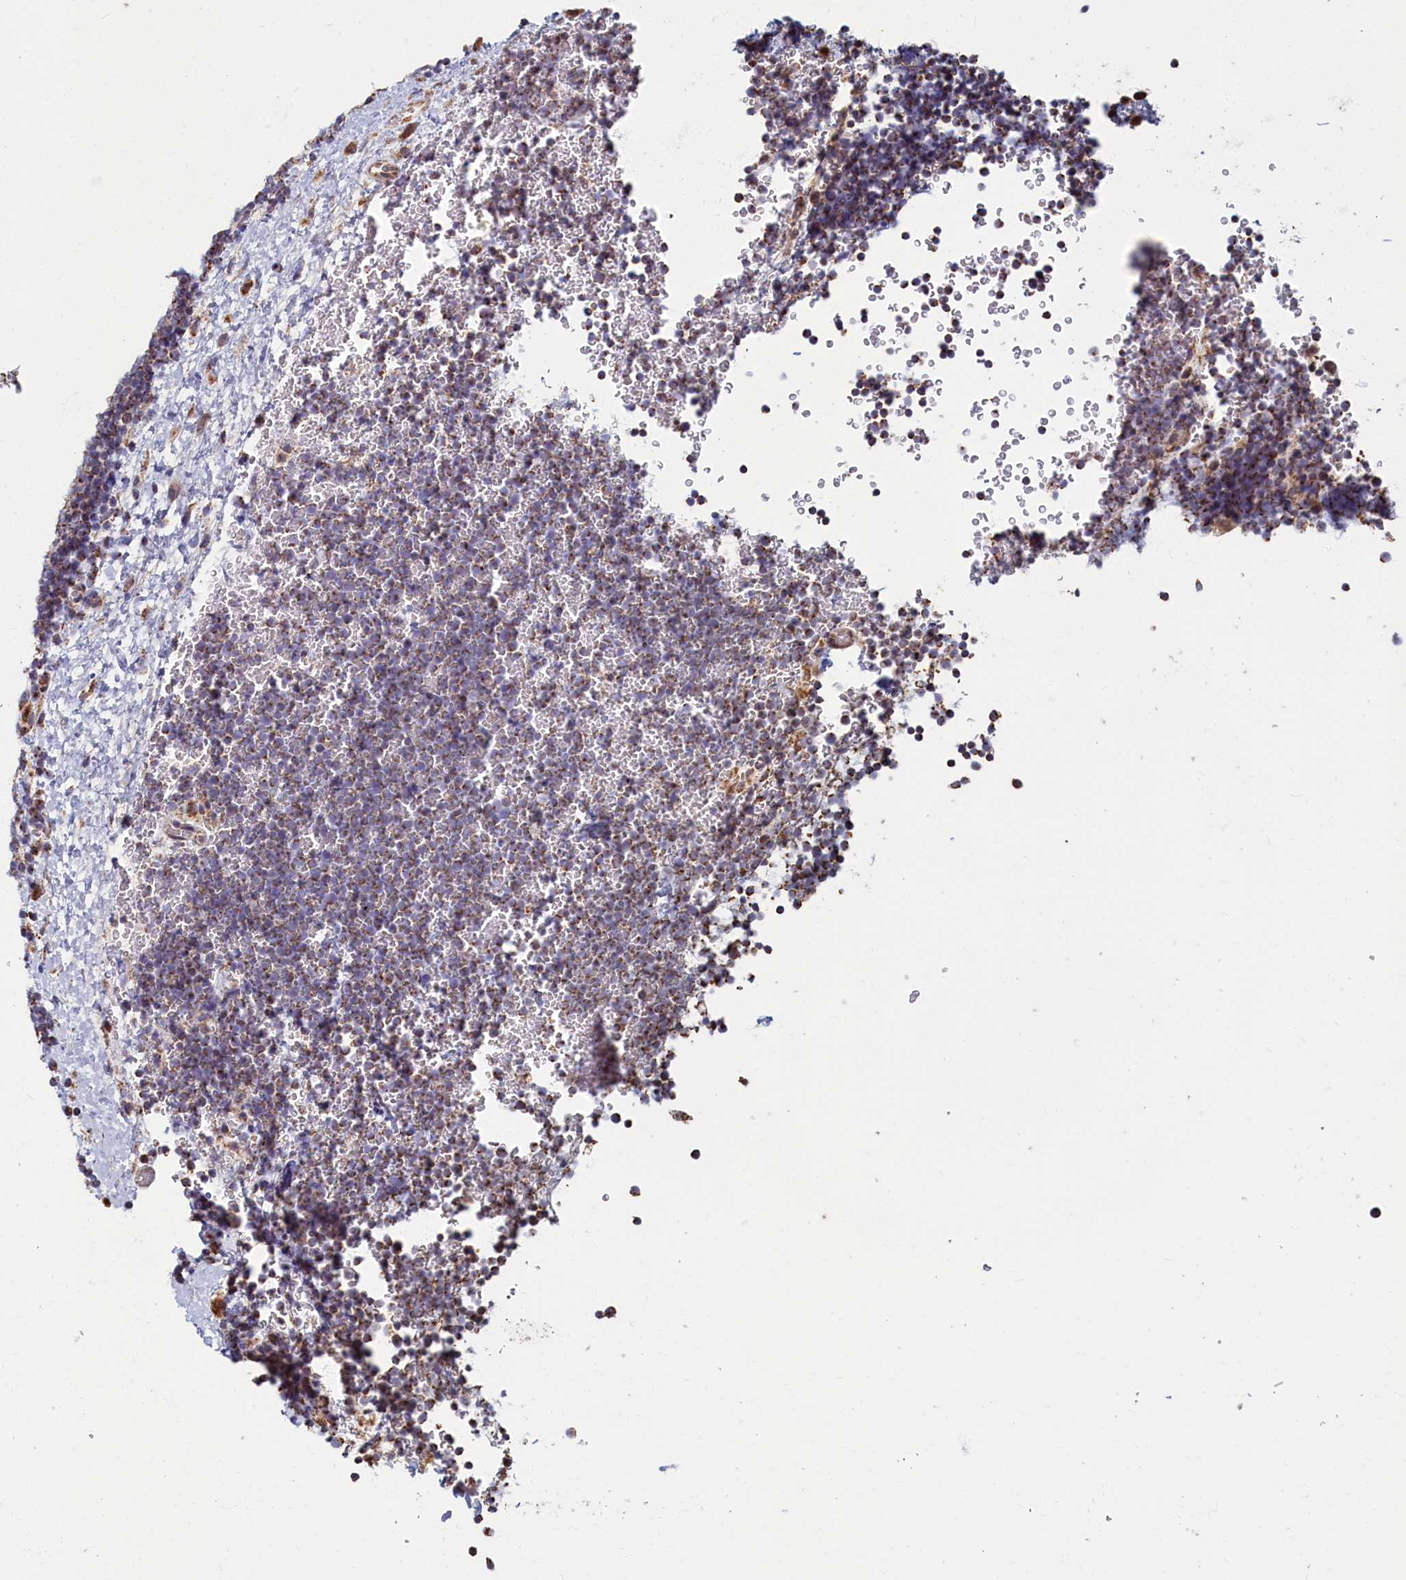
{"staining": {"intensity": "moderate", "quantity": "<25%", "location": "cytoplasmic/membranous"}, "tissue": "lymphoma", "cell_type": "Tumor cells", "image_type": "cancer", "snomed": [{"axis": "morphology", "description": "Malignant lymphoma, non-Hodgkin's type, High grade"}, {"axis": "topography", "description": "Lymph node"}], "caption": "Immunohistochemical staining of high-grade malignant lymphoma, non-Hodgkin's type displays low levels of moderate cytoplasmic/membranous protein positivity in approximately <25% of tumor cells.", "gene": "SPR", "patient": {"sex": "male", "age": 13}}